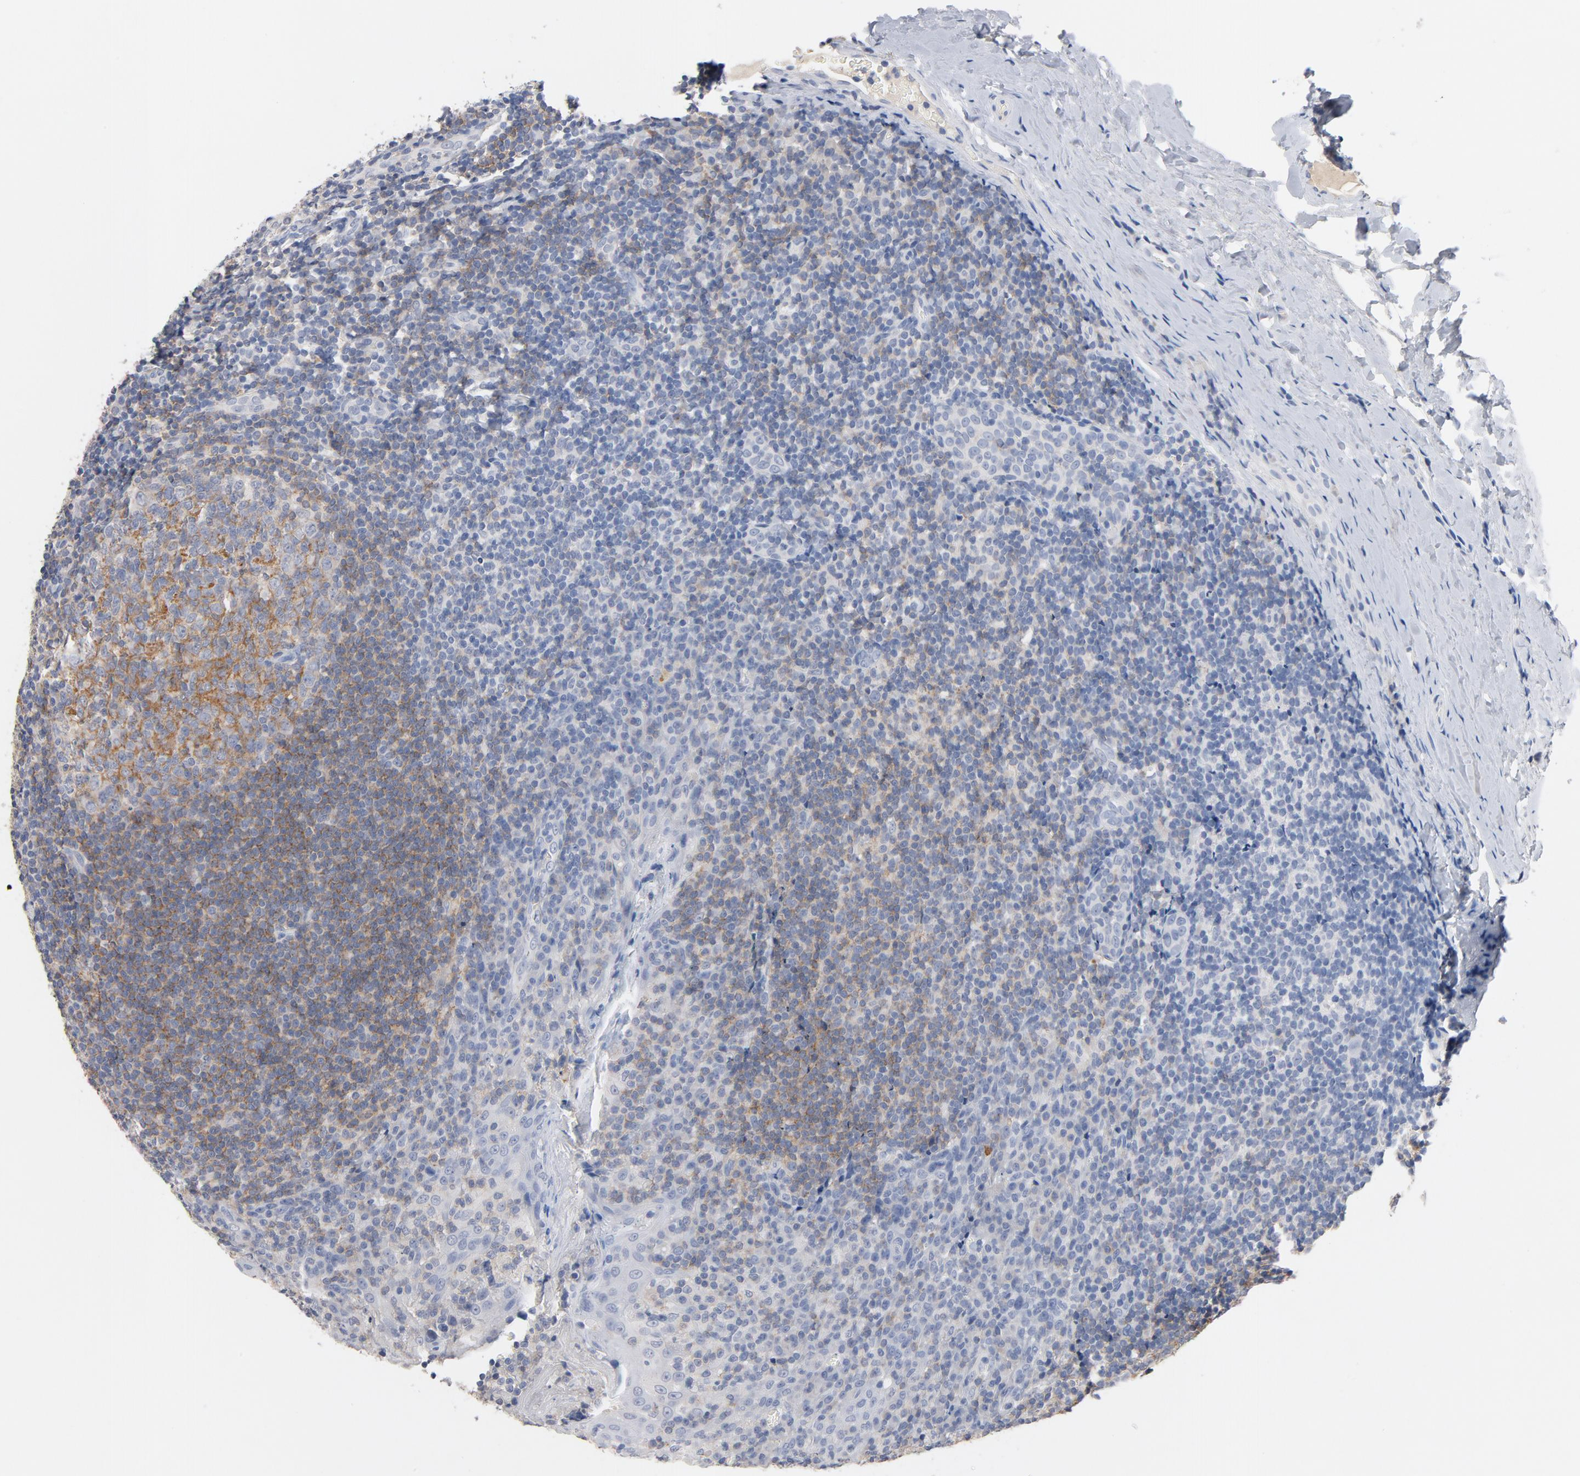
{"staining": {"intensity": "moderate", "quantity": "25%-75%", "location": "cytoplasmic/membranous"}, "tissue": "tonsil", "cell_type": "Germinal center cells", "image_type": "normal", "snomed": [{"axis": "morphology", "description": "Normal tissue, NOS"}, {"axis": "topography", "description": "Tonsil"}], "caption": "Immunohistochemistry (DAB) staining of normal human tonsil reveals moderate cytoplasmic/membranous protein expression in about 25%-75% of germinal center cells.", "gene": "ZCCHC13", "patient": {"sex": "male", "age": 31}}